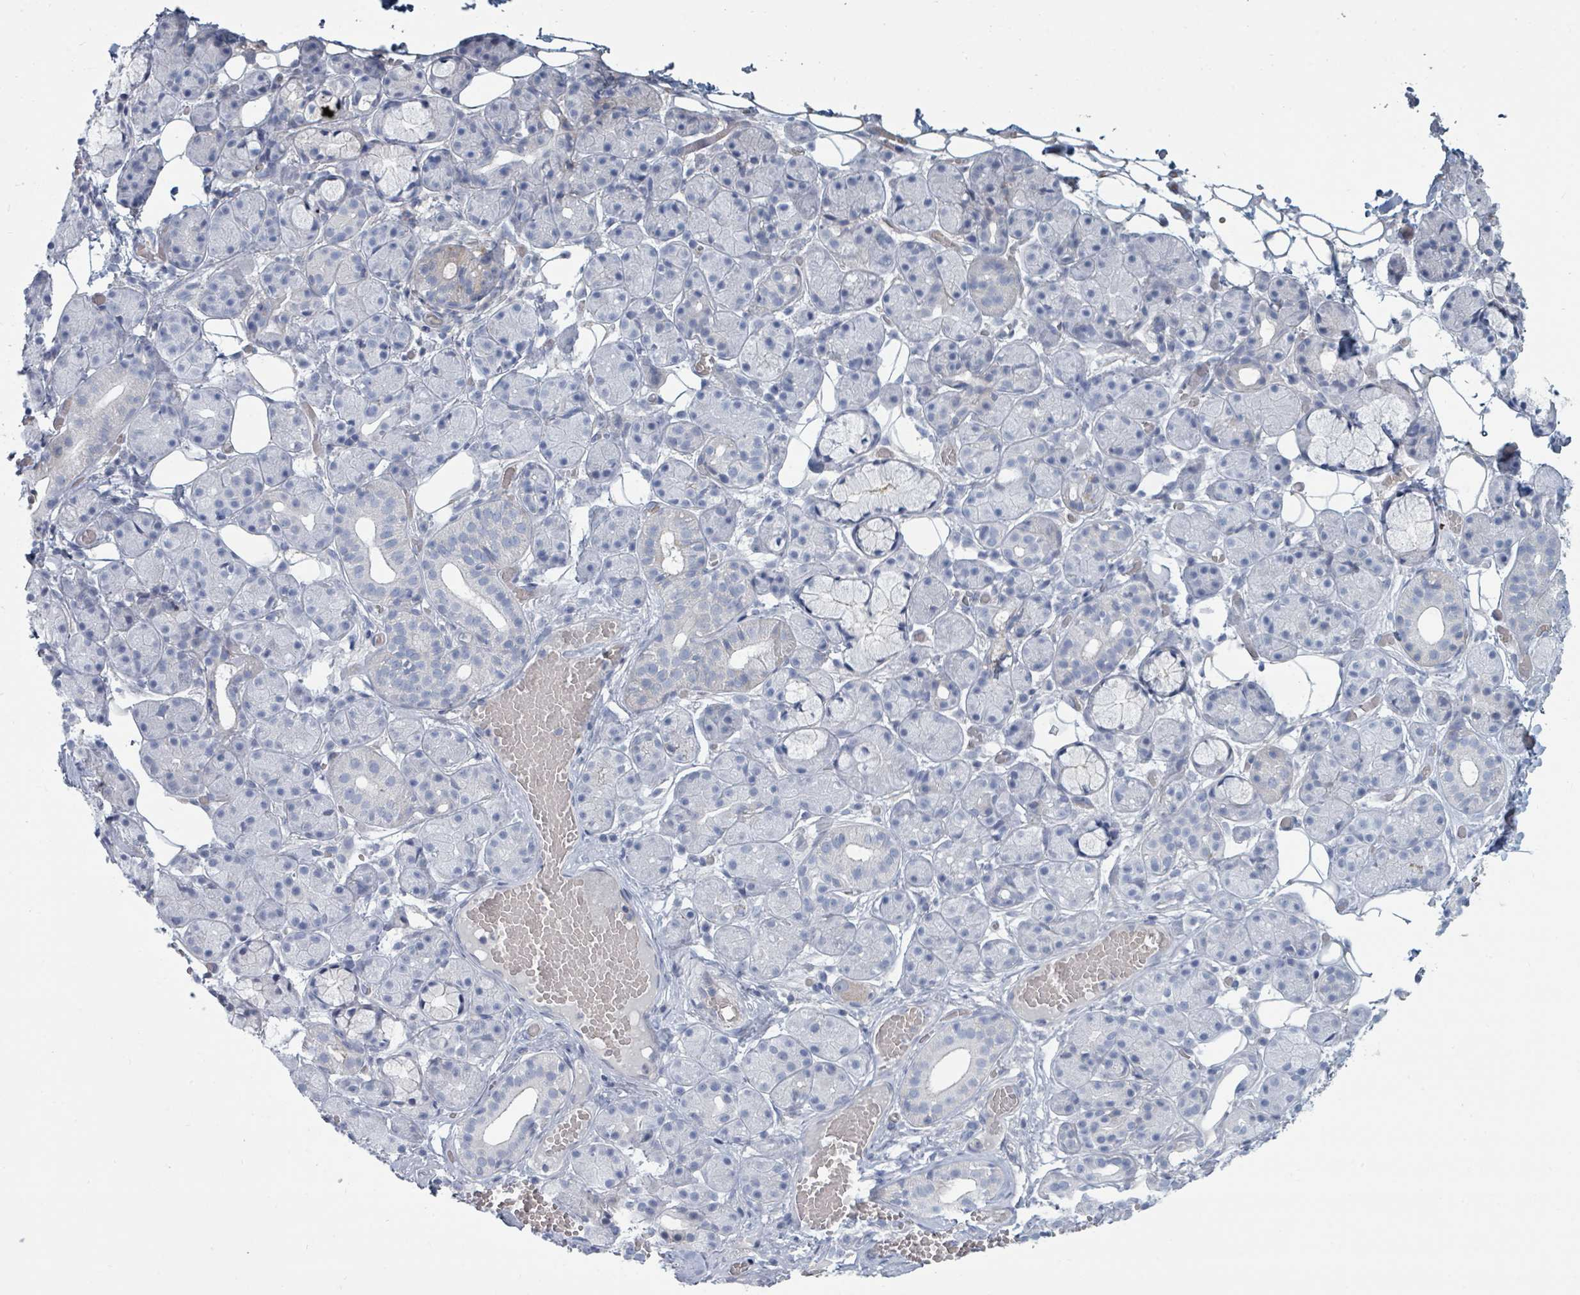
{"staining": {"intensity": "negative", "quantity": "none", "location": "none"}, "tissue": "salivary gland", "cell_type": "Glandular cells", "image_type": "normal", "snomed": [{"axis": "morphology", "description": "Normal tissue, NOS"}, {"axis": "topography", "description": "Salivary gland"}], "caption": "Immunohistochemistry of benign salivary gland exhibits no positivity in glandular cells.", "gene": "SLC25A45", "patient": {"sex": "male", "age": 63}}